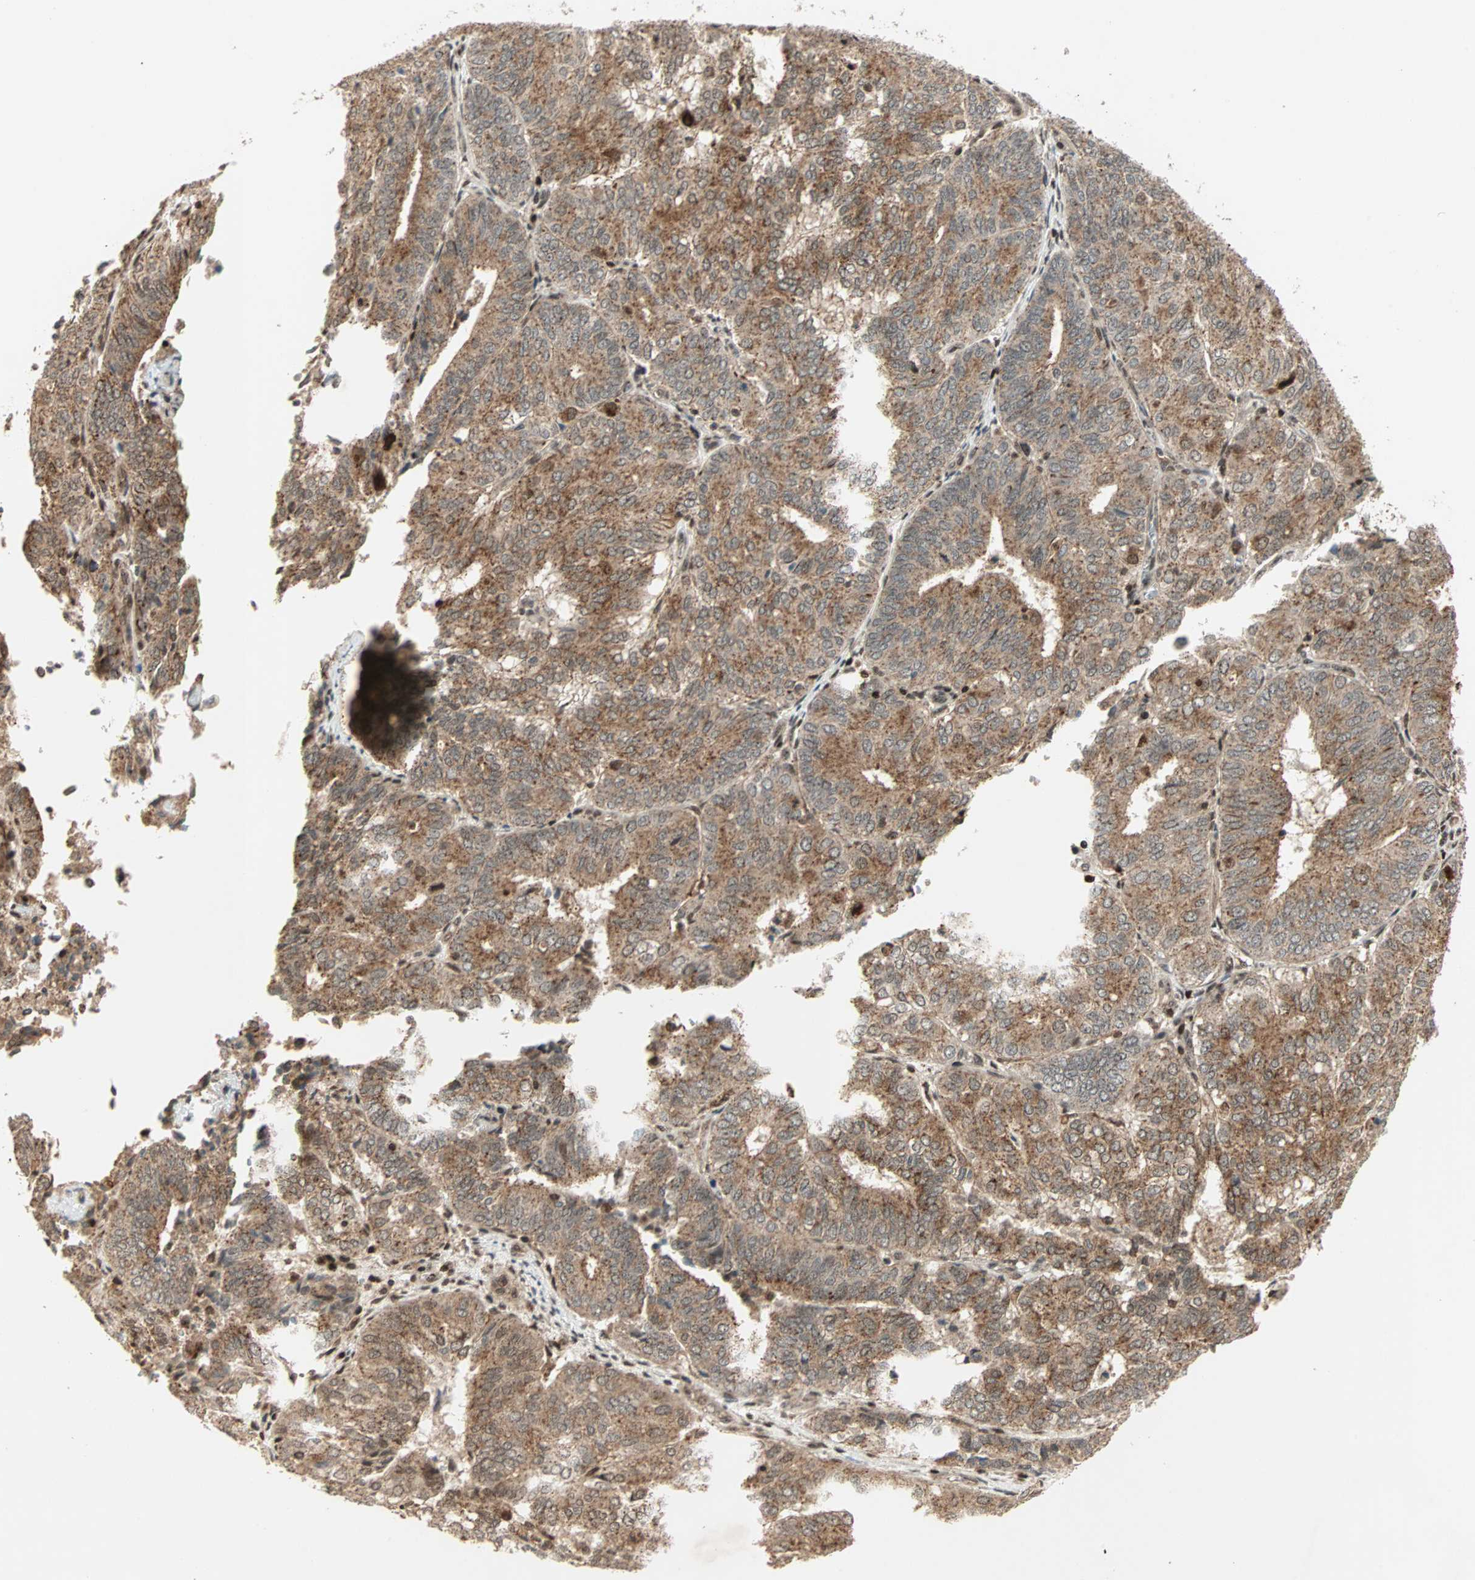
{"staining": {"intensity": "strong", "quantity": ">75%", "location": "cytoplasmic/membranous,nuclear"}, "tissue": "endometrial cancer", "cell_type": "Tumor cells", "image_type": "cancer", "snomed": [{"axis": "morphology", "description": "Adenocarcinoma, NOS"}, {"axis": "topography", "description": "Uterus"}], "caption": "High-magnification brightfield microscopy of adenocarcinoma (endometrial) stained with DAB (3,3'-diaminobenzidine) (brown) and counterstained with hematoxylin (blue). tumor cells exhibit strong cytoplasmic/membranous and nuclear positivity is seen in approximately>75% of cells.", "gene": "ZBED9", "patient": {"sex": "female", "age": 60}}